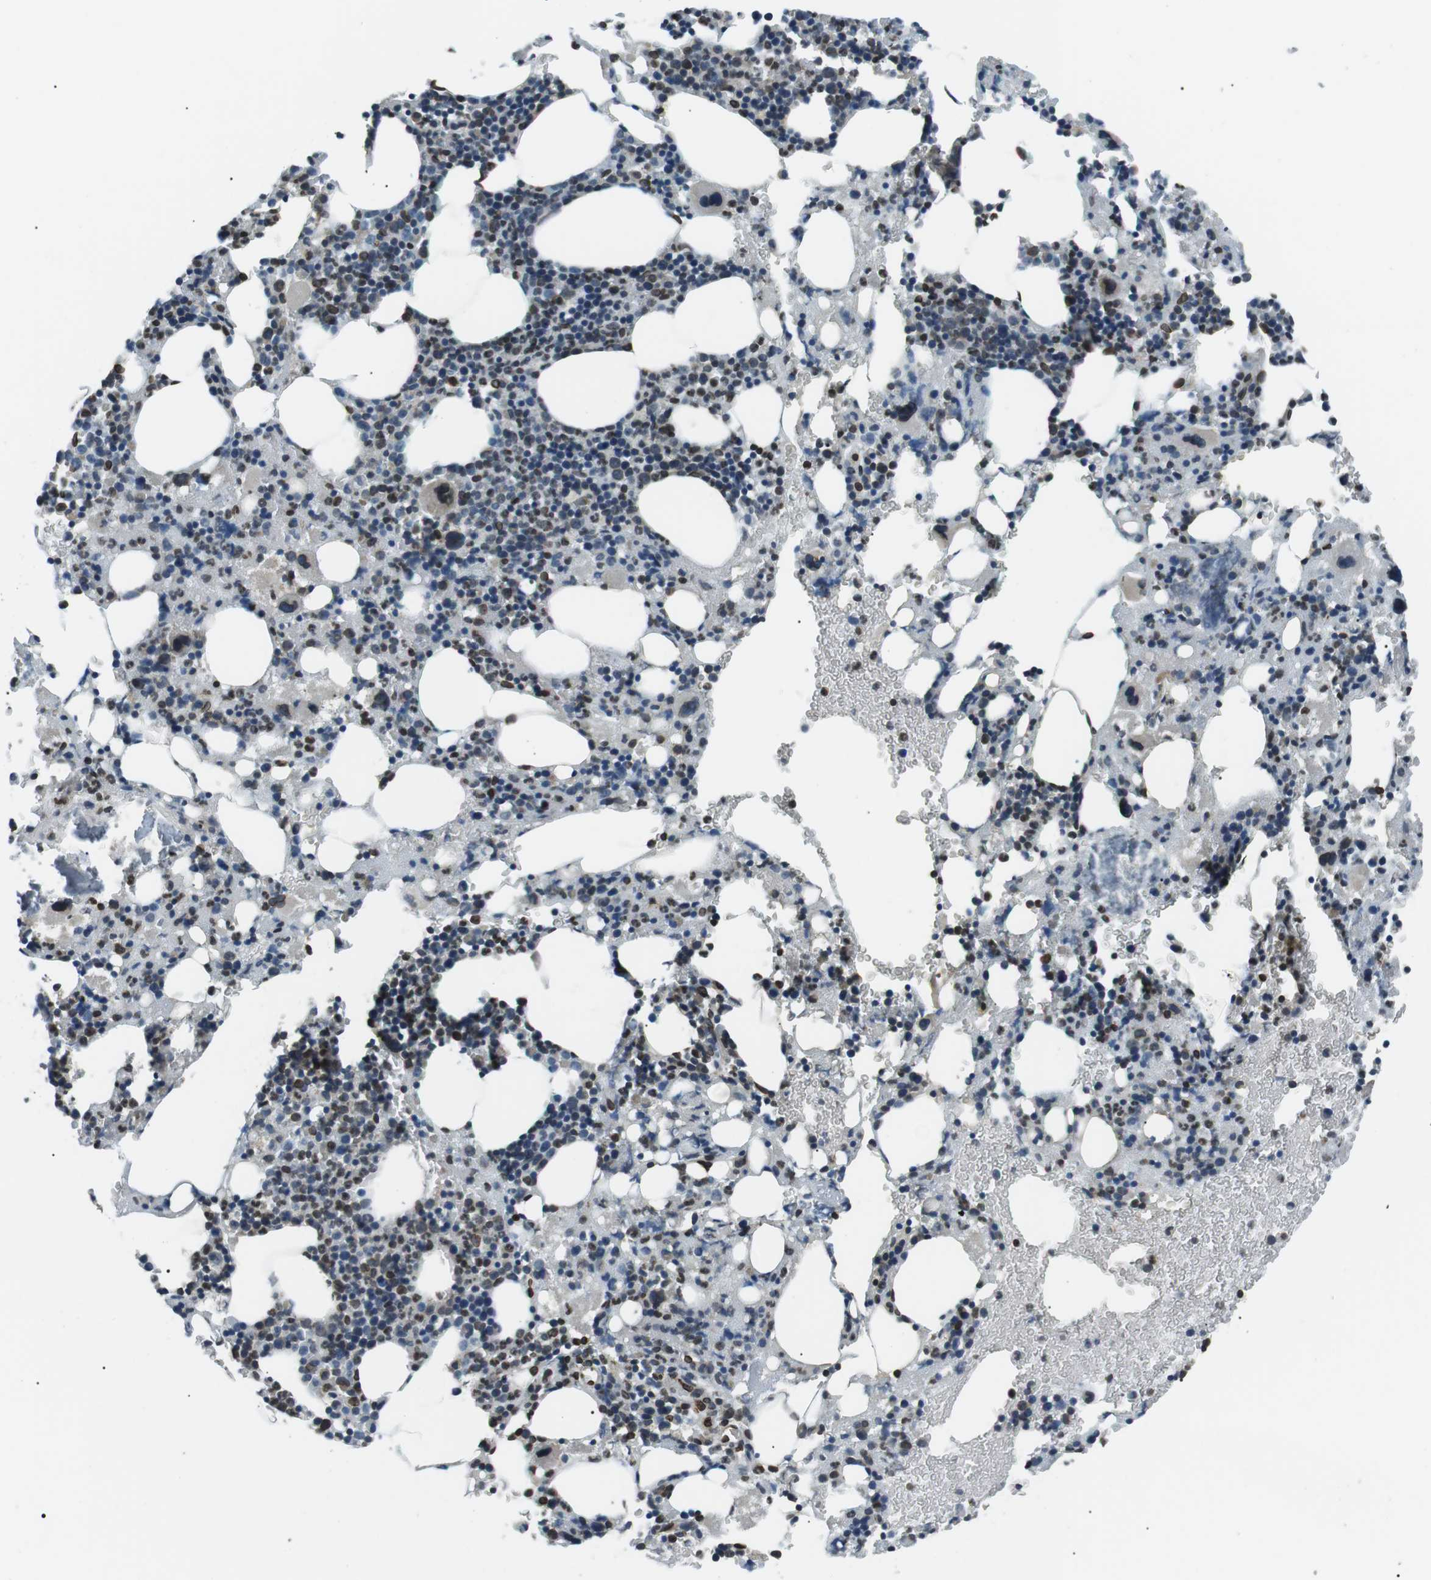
{"staining": {"intensity": "moderate", "quantity": "25%-75%", "location": "cytoplasmic/membranous,nuclear"}, "tissue": "bone marrow", "cell_type": "Hematopoietic cells", "image_type": "normal", "snomed": [{"axis": "morphology", "description": "Normal tissue, NOS"}, {"axis": "morphology", "description": "Inflammation, NOS"}, {"axis": "topography", "description": "Bone marrow"}], "caption": "High-power microscopy captured an immunohistochemistry image of unremarkable bone marrow, revealing moderate cytoplasmic/membranous,nuclear staining in about 25%-75% of hematopoietic cells. (DAB IHC with brightfield microscopy, high magnification).", "gene": "TMX4", "patient": {"sex": "female", "age": 64}}